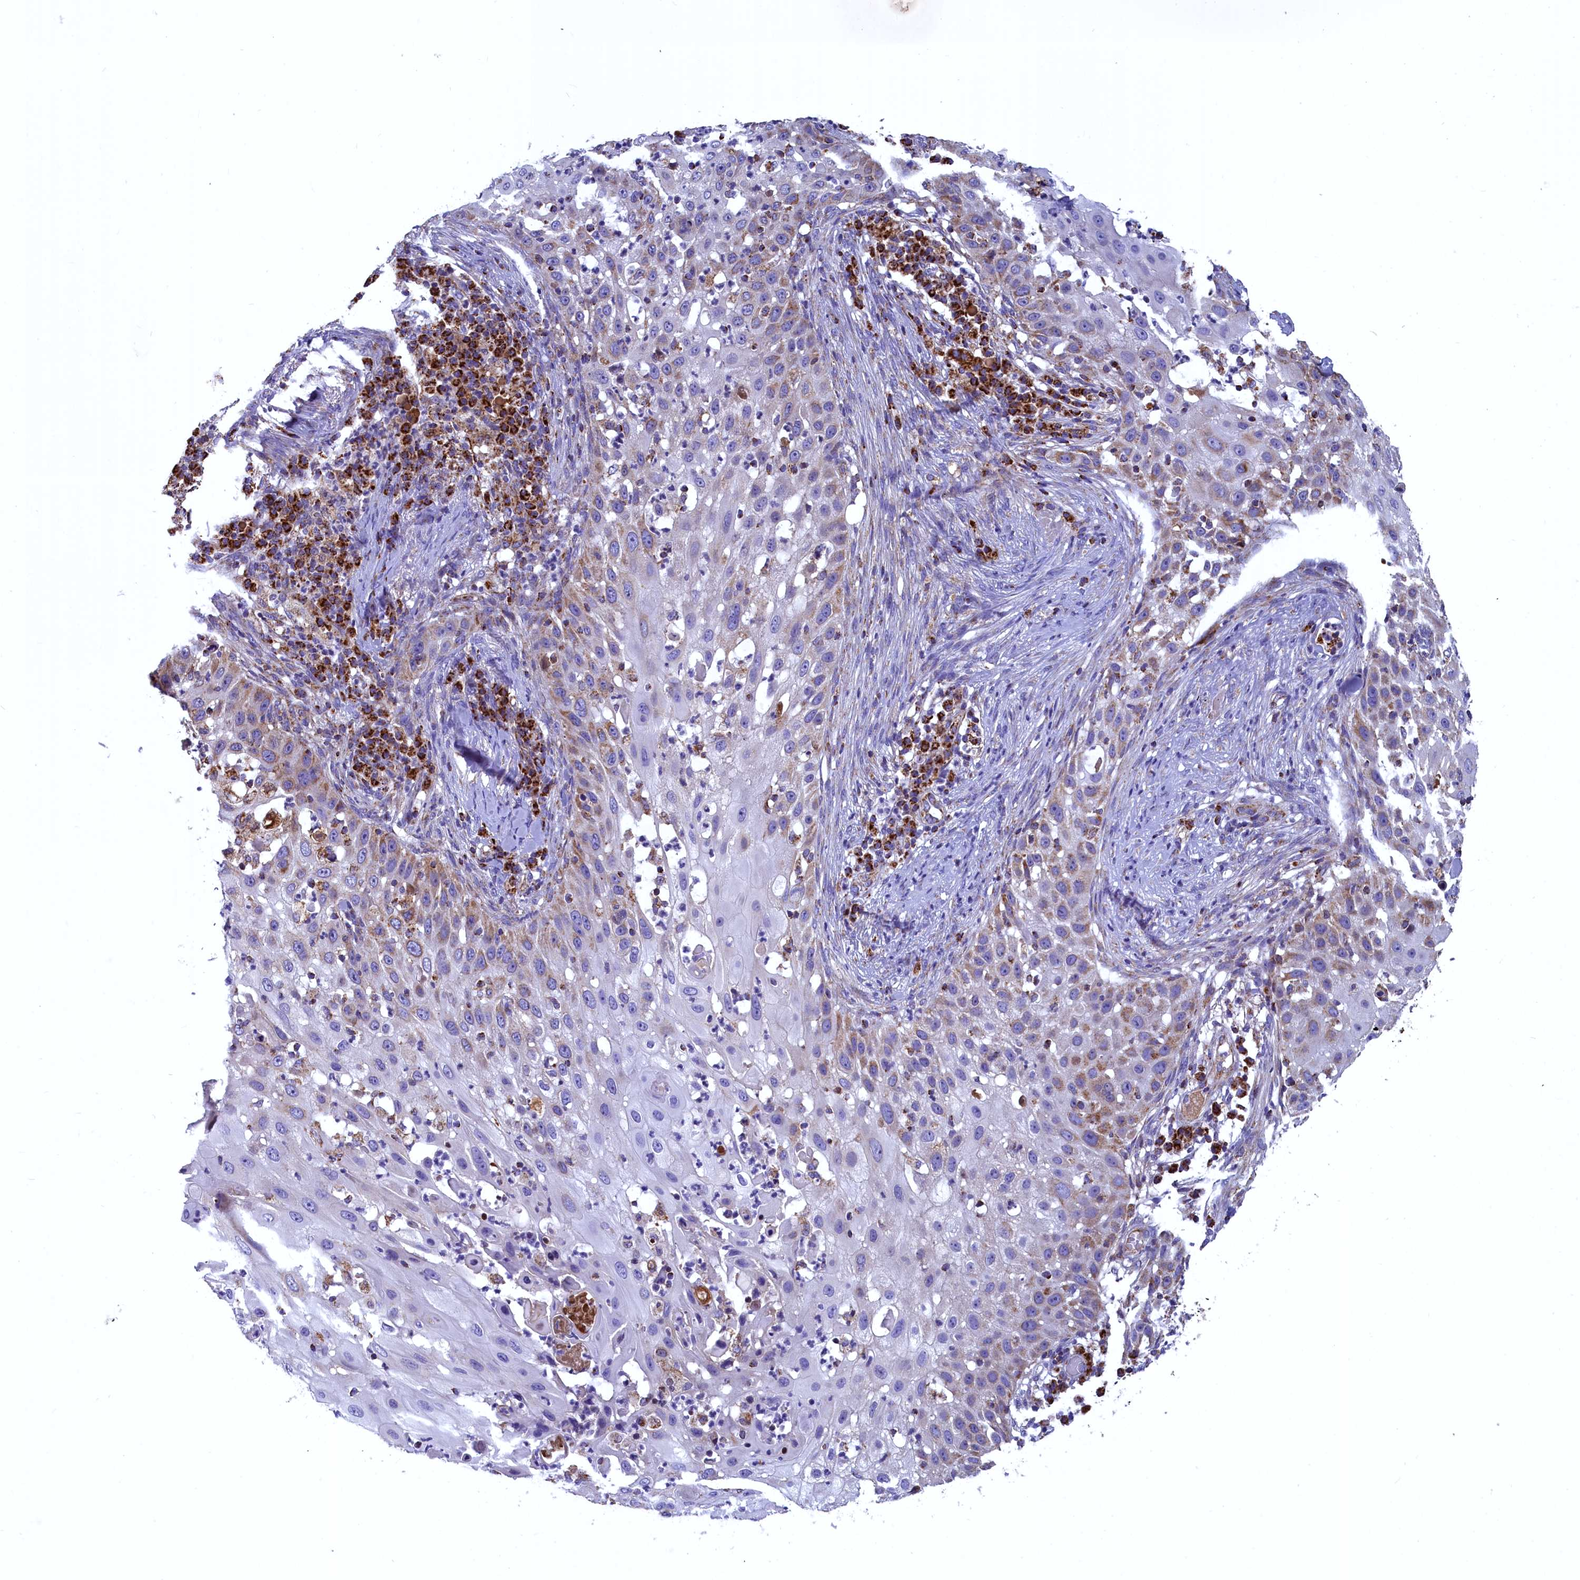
{"staining": {"intensity": "weak", "quantity": "<25%", "location": "cytoplasmic/membranous"}, "tissue": "skin cancer", "cell_type": "Tumor cells", "image_type": "cancer", "snomed": [{"axis": "morphology", "description": "Squamous cell carcinoma, NOS"}, {"axis": "topography", "description": "Skin"}], "caption": "Protein analysis of skin cancer demonstrates no significant positivity in tumor cells. (DAB (3,3'-diaminobenzidine) immunohistochemistry (IHC) with hematoxylin counter stain).", "gene": "COX17", "patient": {"sex": "female", "age": 44}}